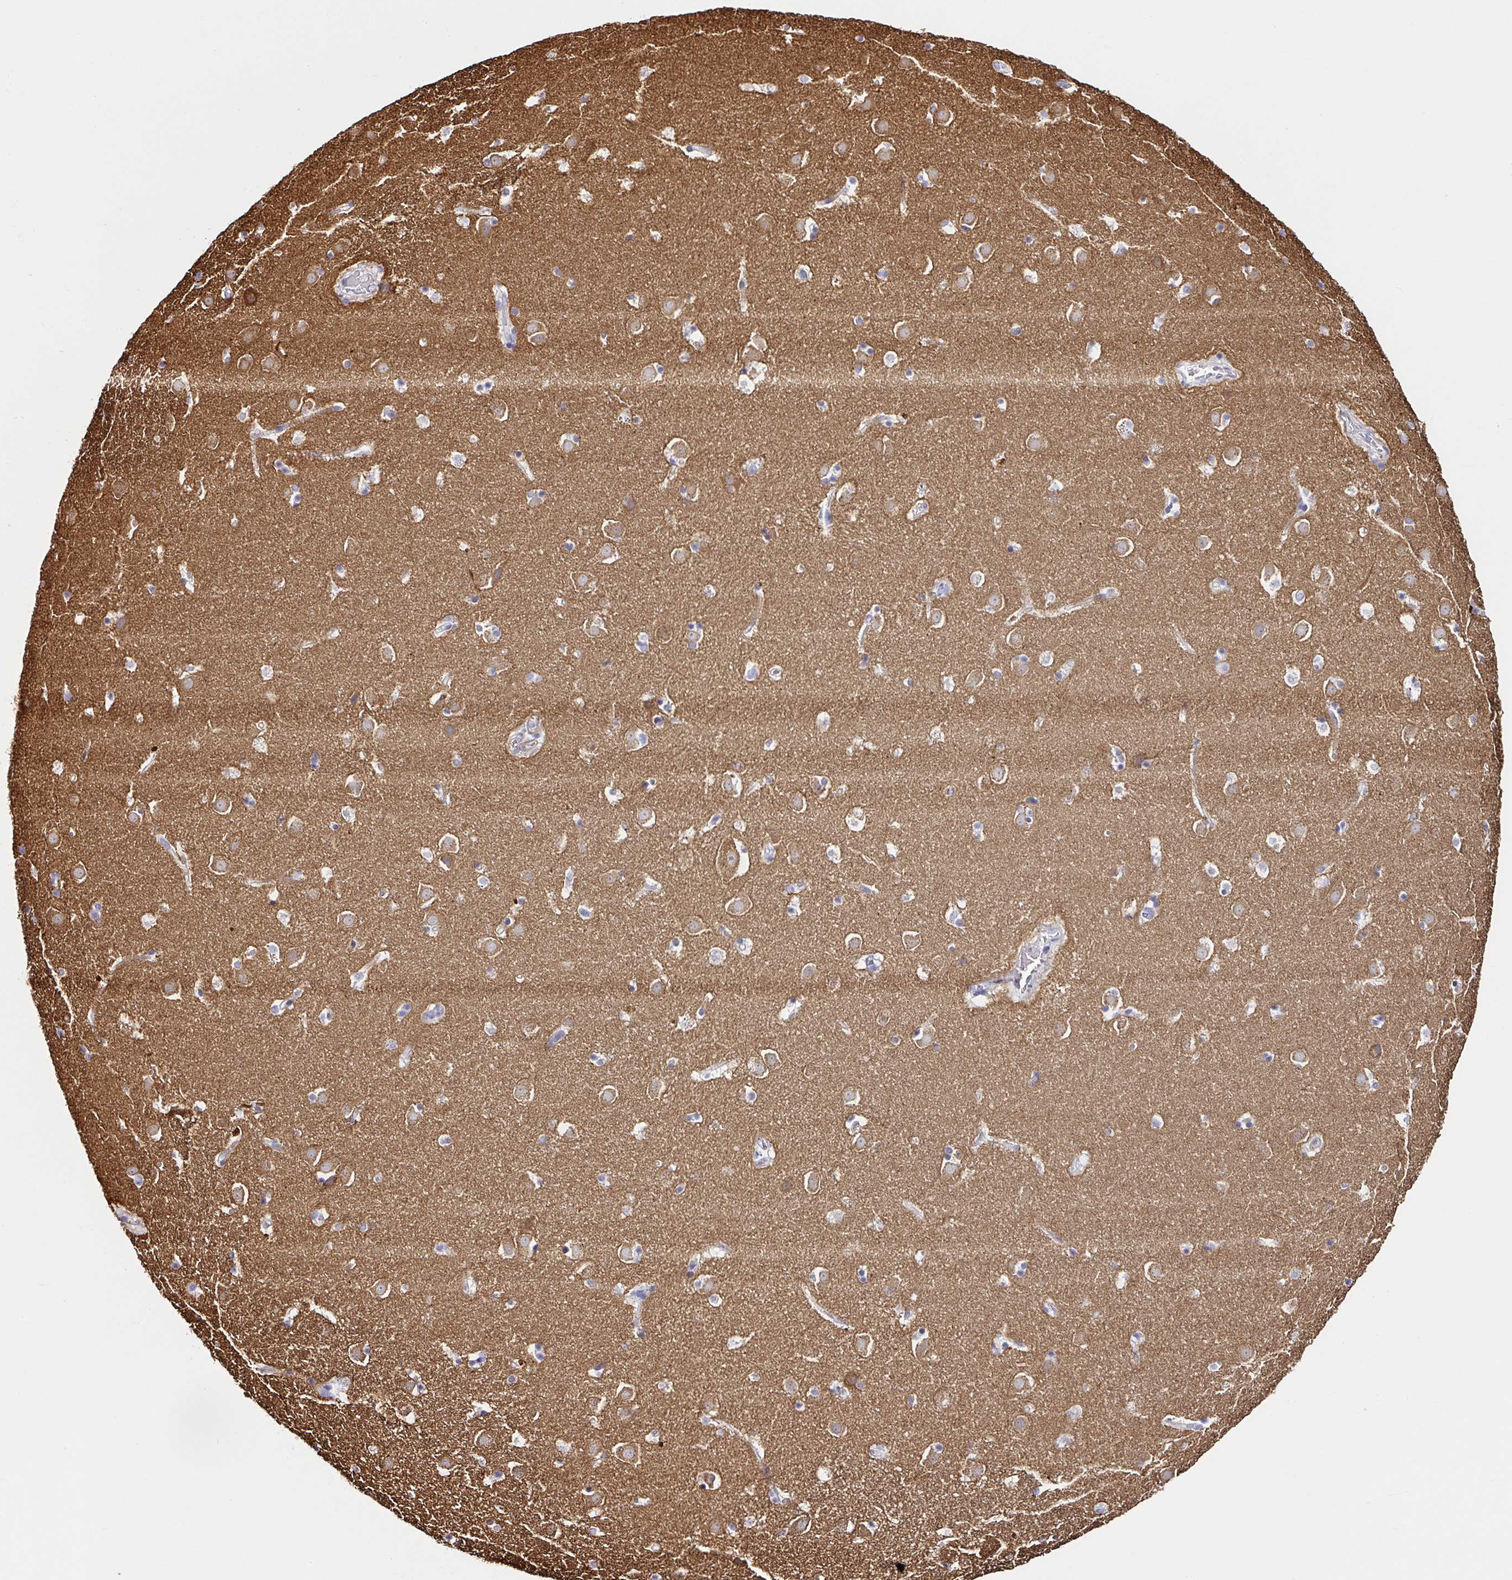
{"staining": {"intensity": "moderate", "quantity": "<25%", "location": "cytoplasmic/membranous"}, "tissue": "caudate", "cell_type": "Glial cells", "image_type": "normal", "snomed": [{"axis": "morphology", "description": "Normal tissue, NOS"}, {"axis": "topography", "description": "Lateral ventricle wall"}], "caption": "IHC staining of unremarkable caudate, which demonstrates low levels of moderate cytoplasmic/membranous positivity in approximately <25% of glial cells indicating moderate cytoplasmic/membranous protein positivity. The staining was performed using DAB (brown) for protein detection and nuclei were counterstained in hematoxylin (blue).", "gene": "PPFIA4", "patient": {"sex": "male", "age": 37}}